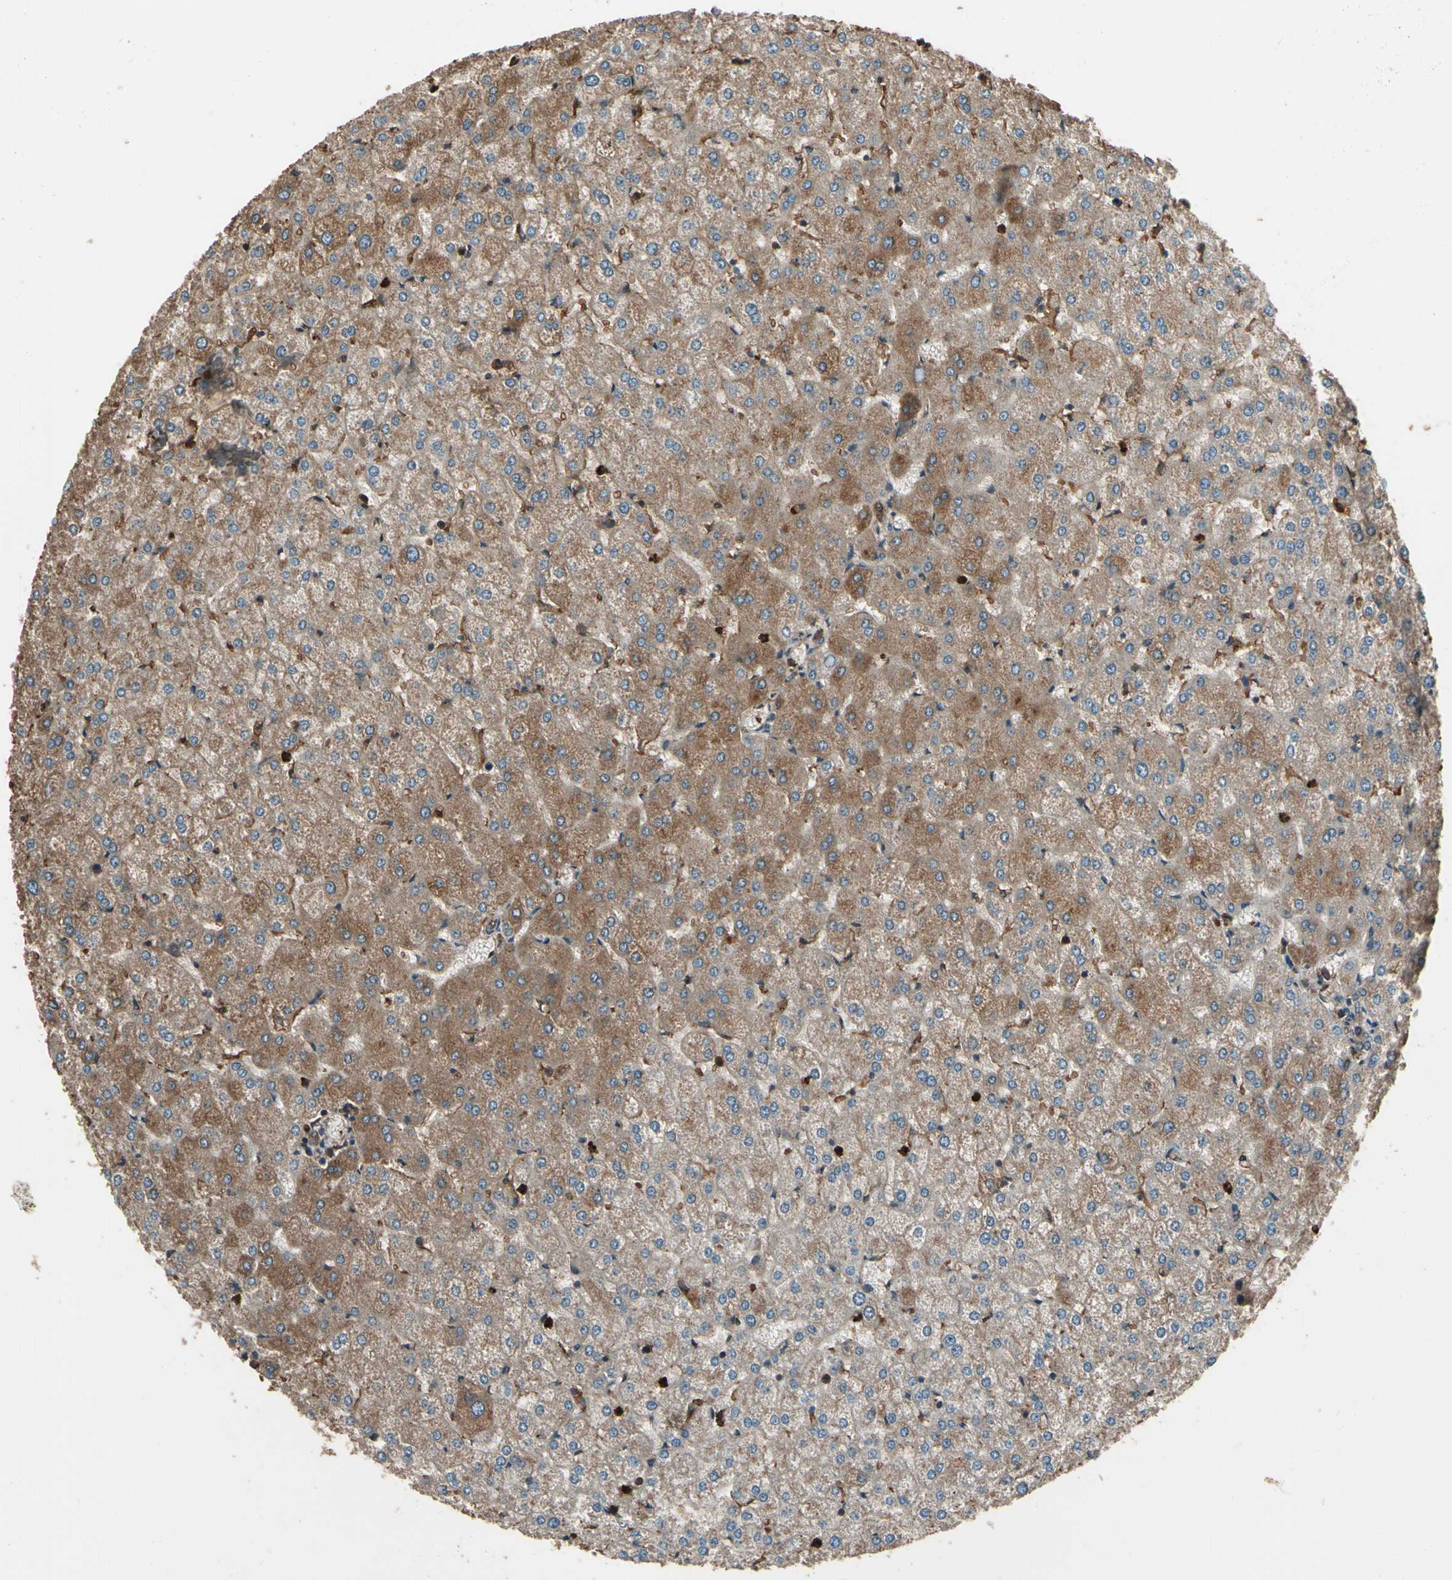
{"staining": {"intensity": "moderate", "quantity": ">75%", "location": "cytoplasmic/membranous"}, "tissue": "liver", "cell_type": "Cholangiocytes", "image_type": "normal", "snomed": [{"axis": "morphology", "description": "Normal tissue, NOS"}, {"axis": "topography", "description": "Liver"}], "caption": "Brown immunohistochemical staining in unremarkable human liver reveals moderate cytoplasmic/membranous positivity in about >75% of cholangiocytes. The staining was performed using DAB, with brown indicating positive protein expression. Nuclei are stained blue with hematoxylin.", "gene": "STX11", "patient": {"sex": "female", "age": 32}}